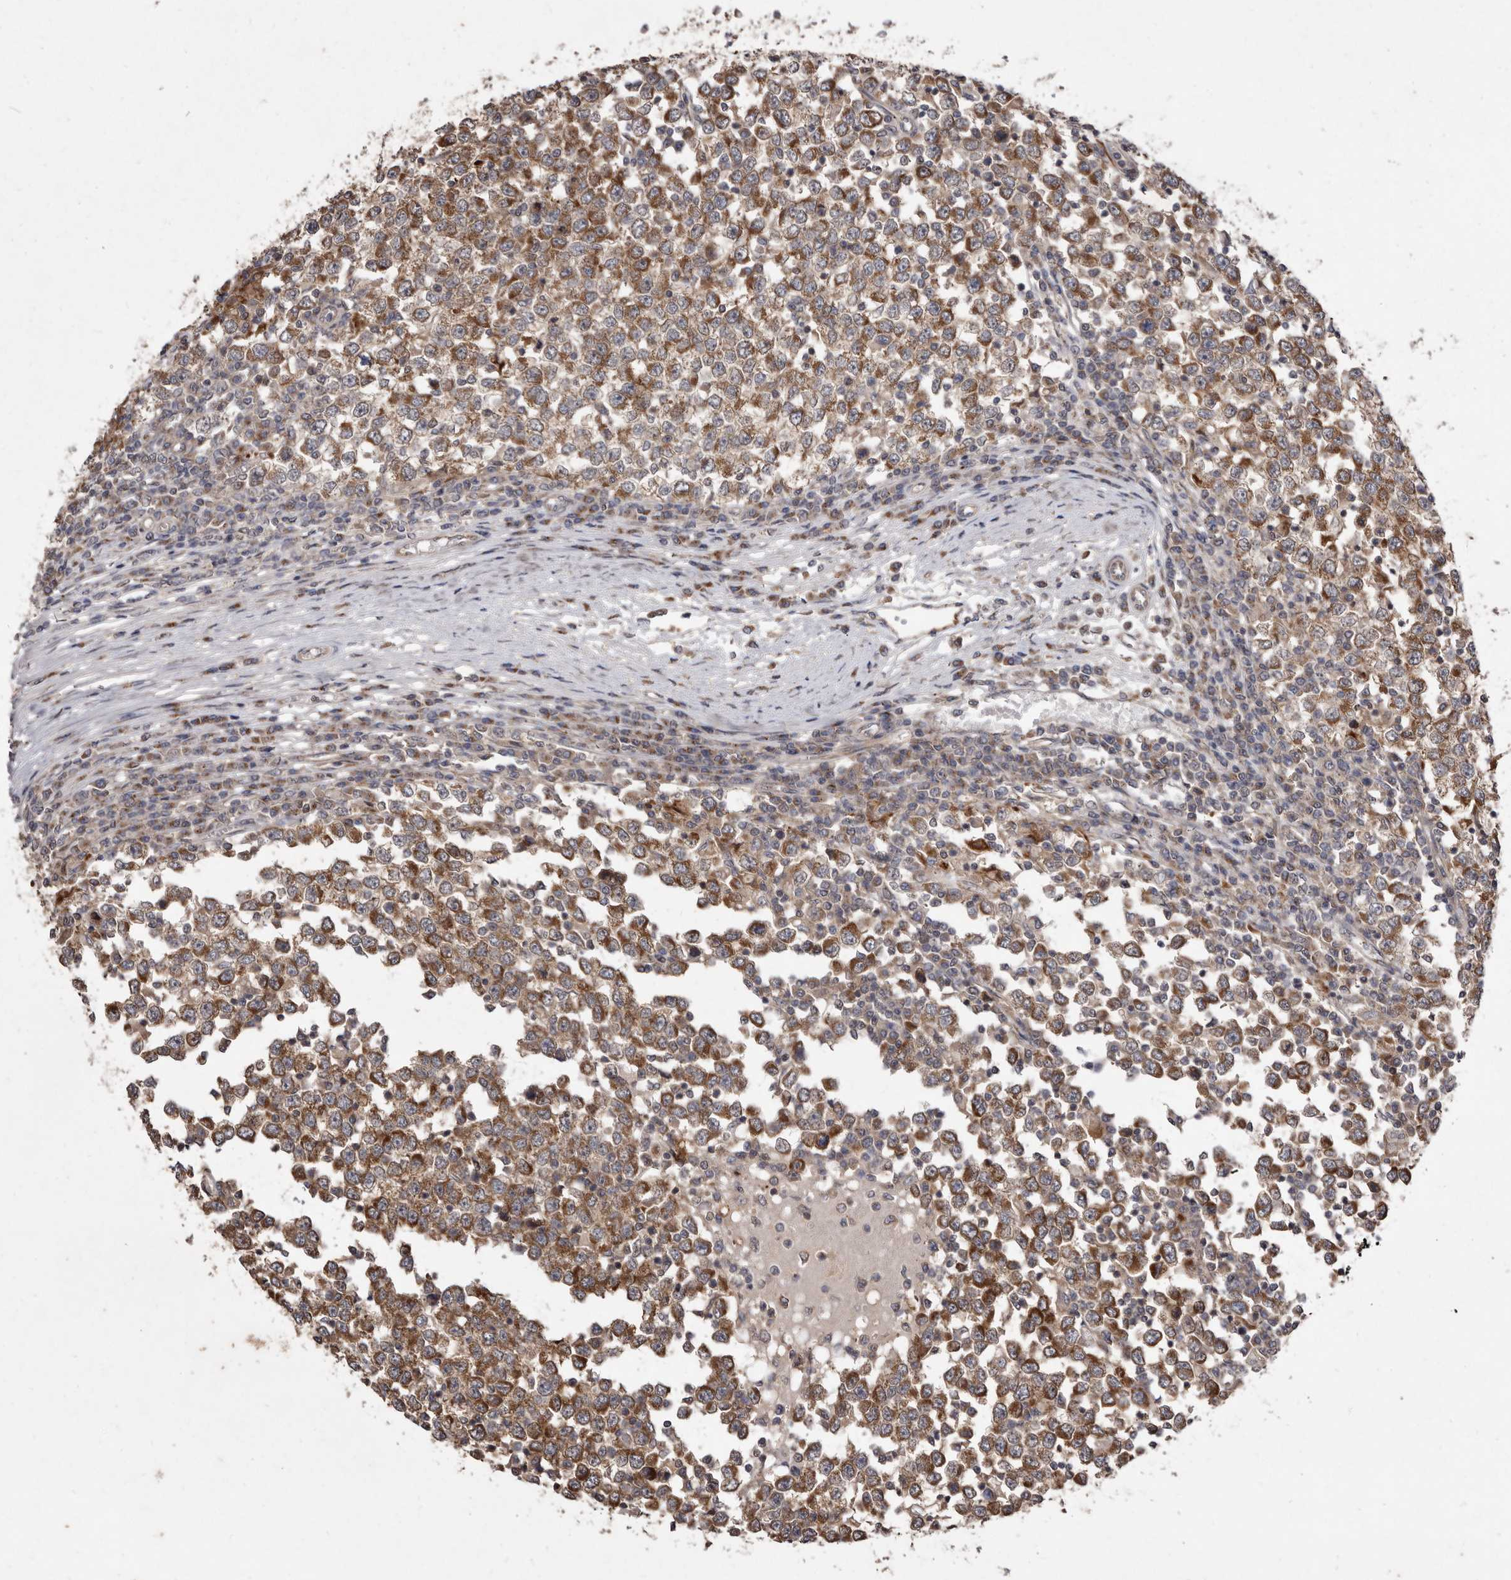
{"staining": {"intensity": "strong", "quantity": ">75%", "location": "cytoplasmic/membranous"}, "tissue": "testis cancer", "cell_type": "Tumor cells", "image_type": "cancer", "snomed": [{"axis": "morphology", "description": "Seminoma, NOS"}, {"axis": "topography", "description": "Testis"}], "caption": "High-magnification brightfield microscopy of testis cancer stained with DAB (3,3'-diaminobenzidine) (brown) and counterstained with hematoxylin (blue). tumor cells exhibit strong cytoplasmic/membranous expression is present in approximately>75% of cells.", "gene": "FLAD1", "patient": {"sex": "male", "age": 65}}